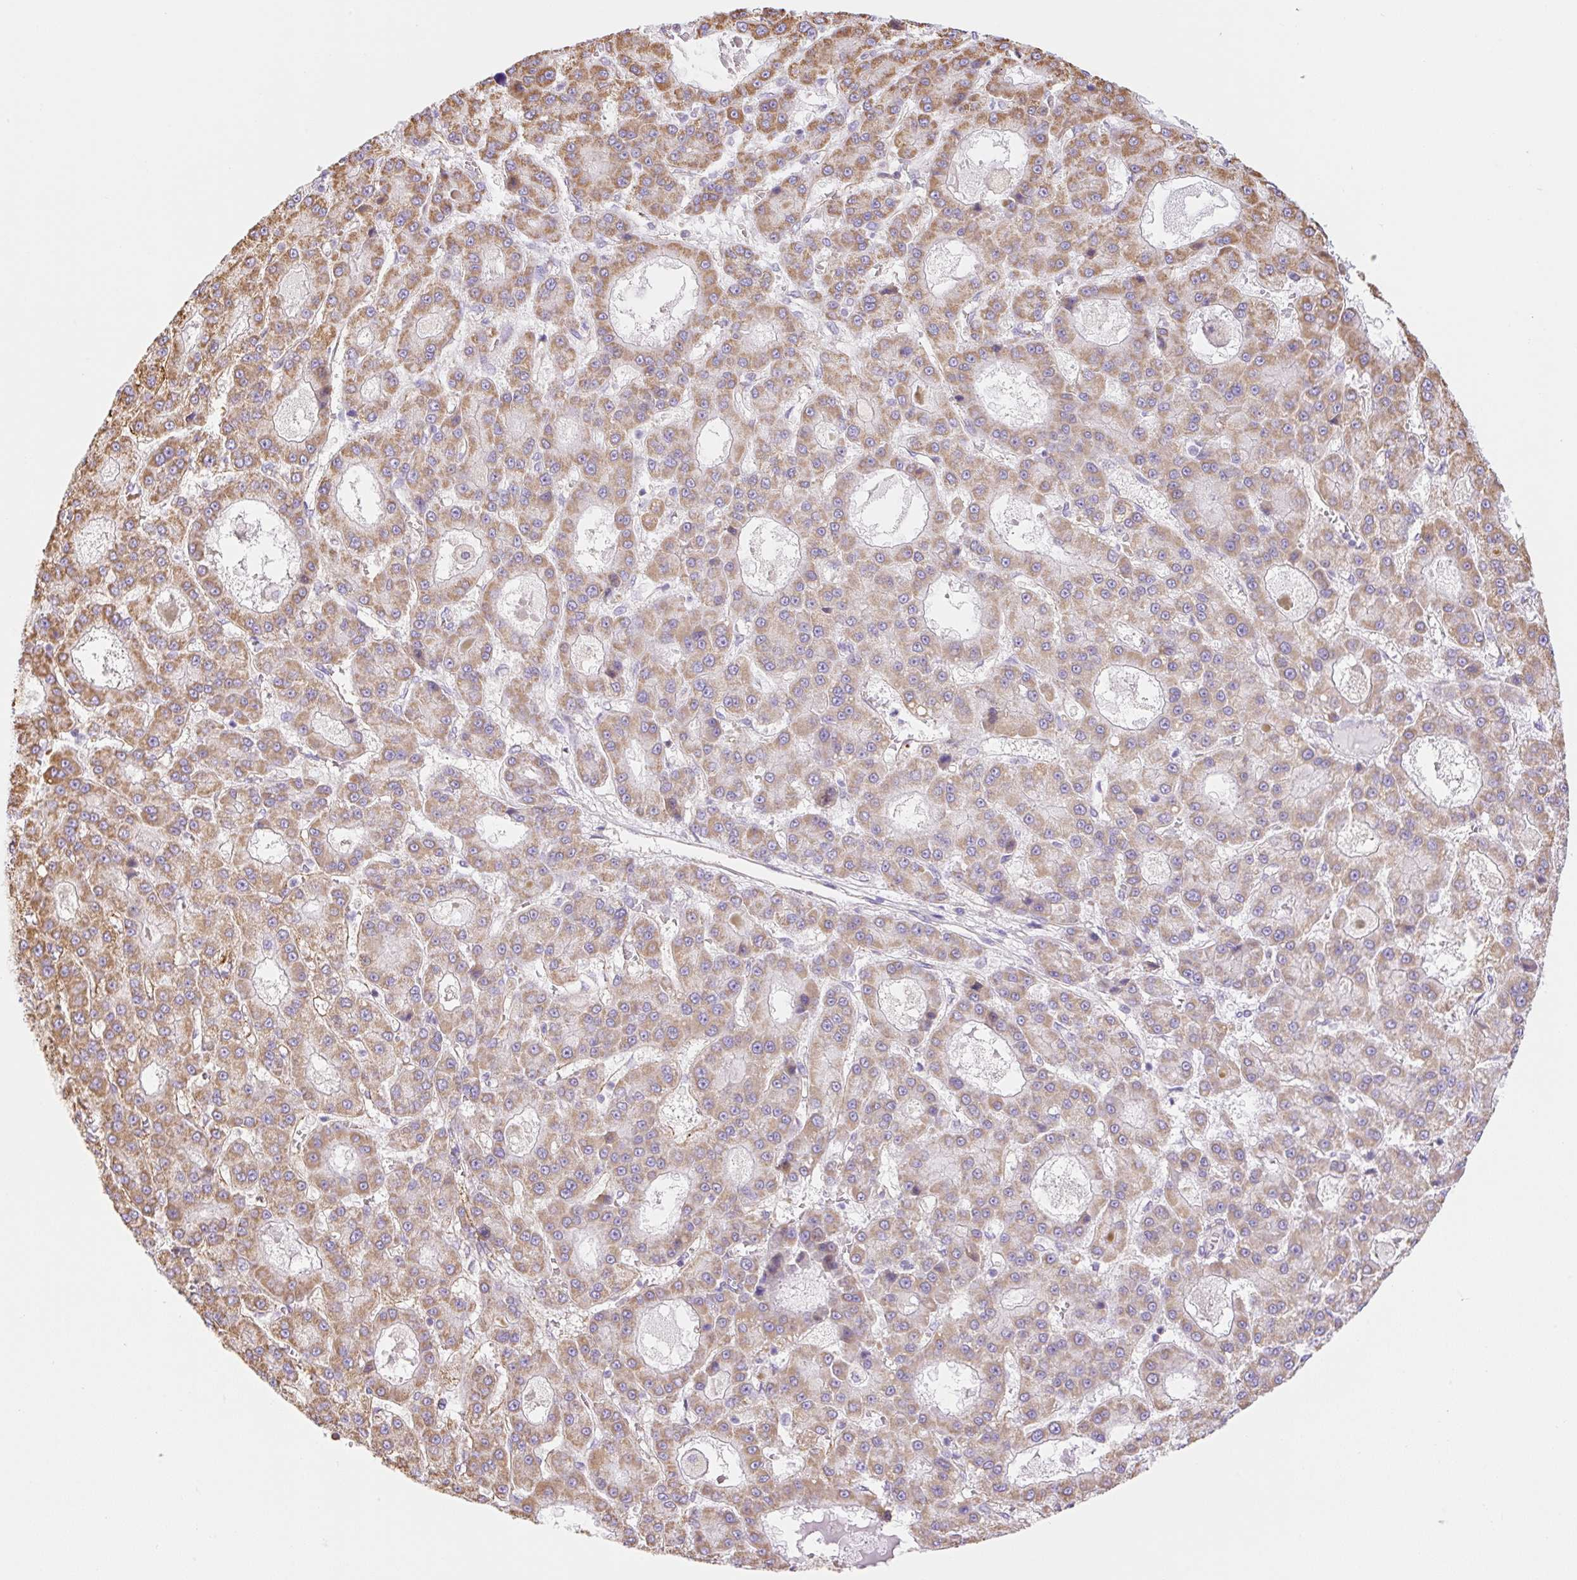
{"staining": {"intensity": "moderate", "quantity": "25%-75%", "location": "cytoplasmic/membranous"}, "tissue": "liver cancer", "cell_type": "Tumor cells", "image_type": "cancer", "snomed": [{"axis": "morphology", "description": "Carcinoma, Hepatocellular, NOS"}, {"axis": "topography", "description": "Liver"}], "caption": "An IHC micrograph of neoplastic tissue is shown. Protein staining in brown highlights moderate cytoplasmic/membranous positivity in liver cancer within tumor cells. The staining was performed using DAB (3,3'-diaminobenzidine), with brown indicating positive protein expression. Nuclei are stained blue with hematoxylin.", "gene": "ESAM", "patient": {"sex": "male", "age": 70}}